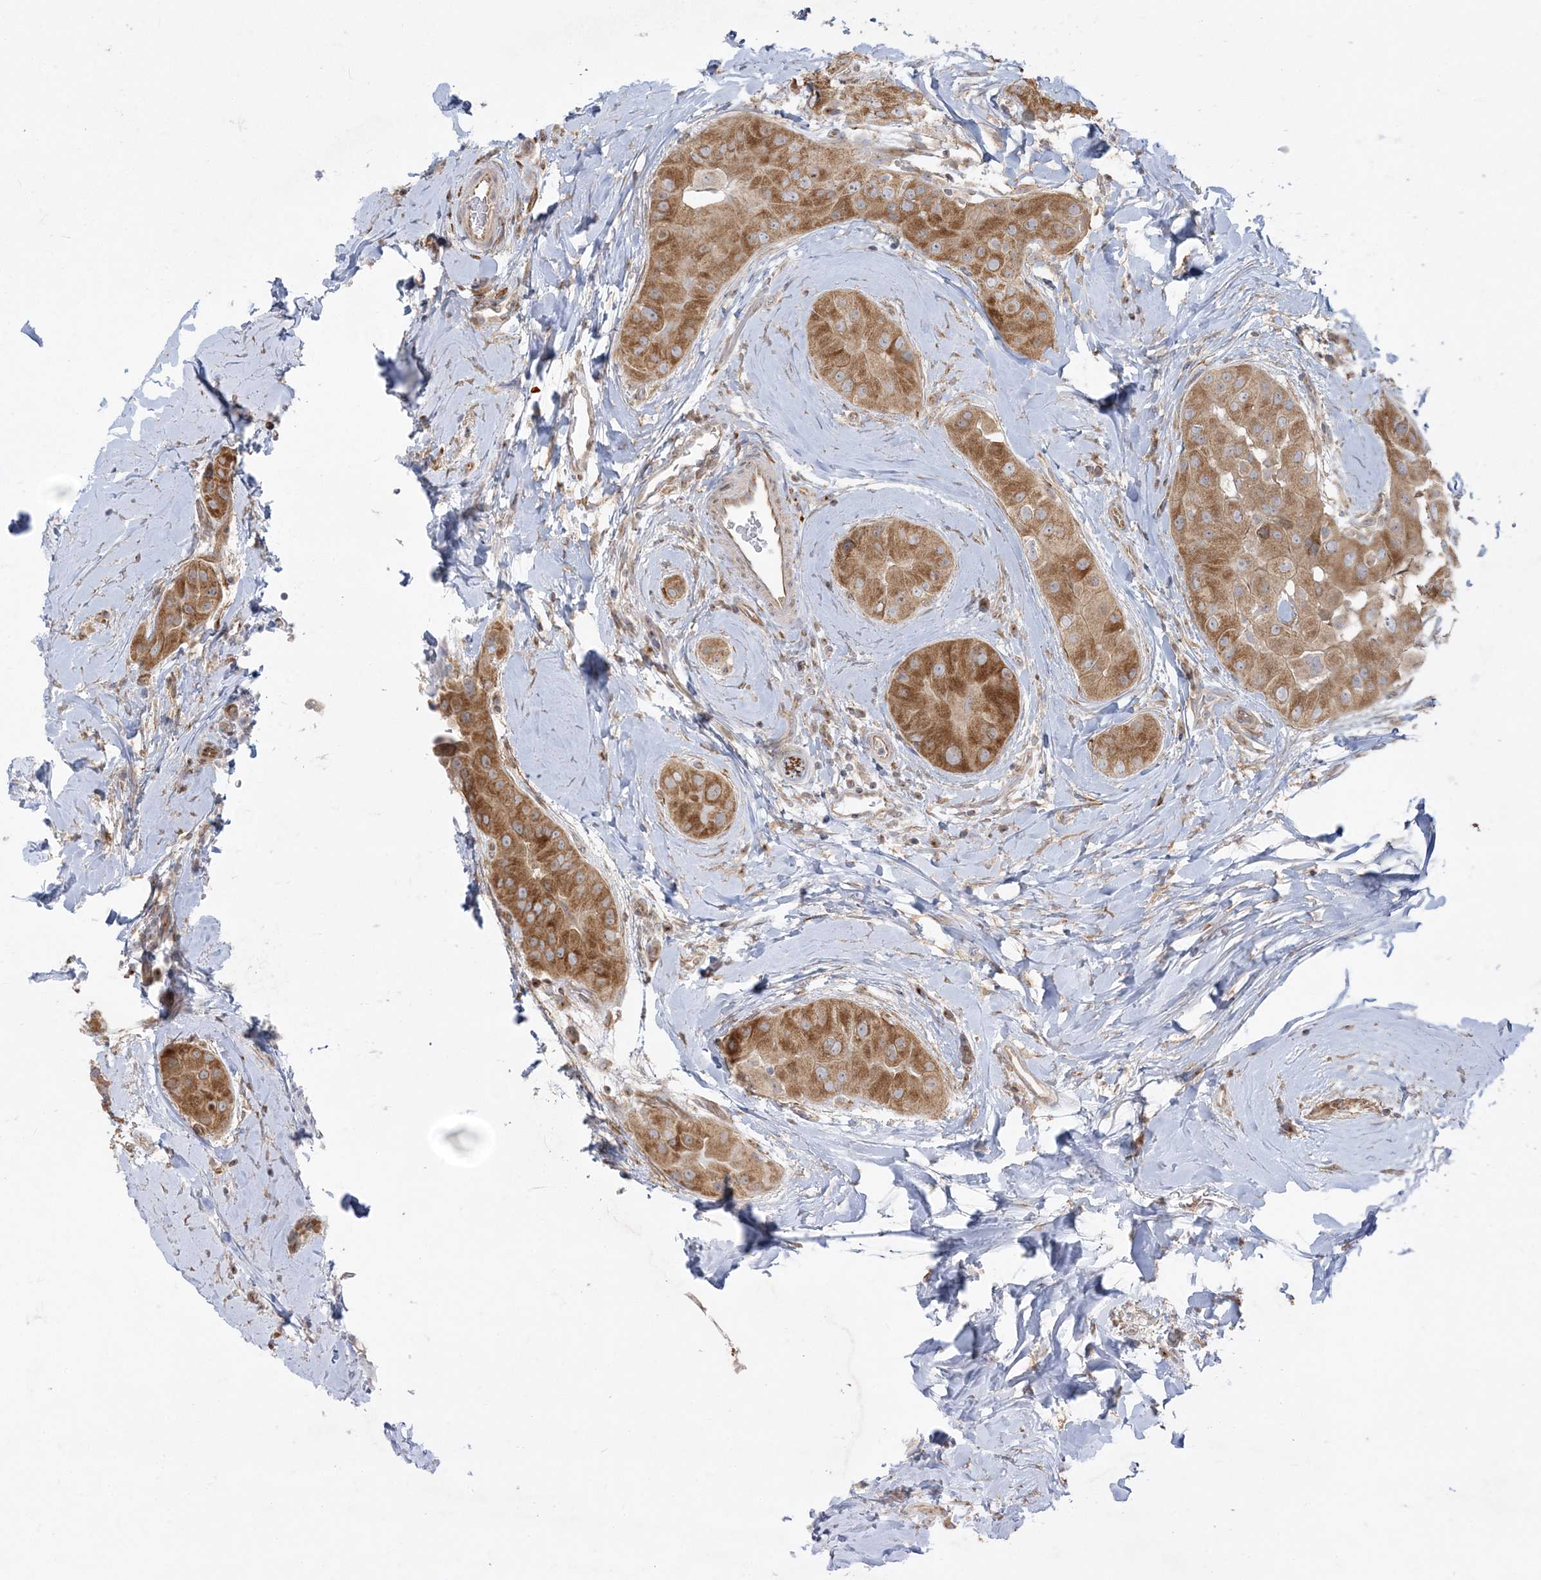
{"staining": {"intensity": "strong", "quantity": ">75%", "location": "cytoplasmic/membranous"}, "tissue": "thyroid cancer", "cell_type": "Tumor cells", "image_type": "cancer", "snomed": [{"axis": "morphology", "description": "Papillary adenocarcinoma, NOS"}, {"axis": "topography", "description": "Thyroid gland"}], "caption": "A histopathology image showing strong cytoplasmic/membranous staining in about >75% of tumor cells in thyroid papillary adenocarcinoma, as visualized by brown immunohistochemical staining.", "gene": "ZC3H6", "patient": {"sex": "male", "age": 33}}